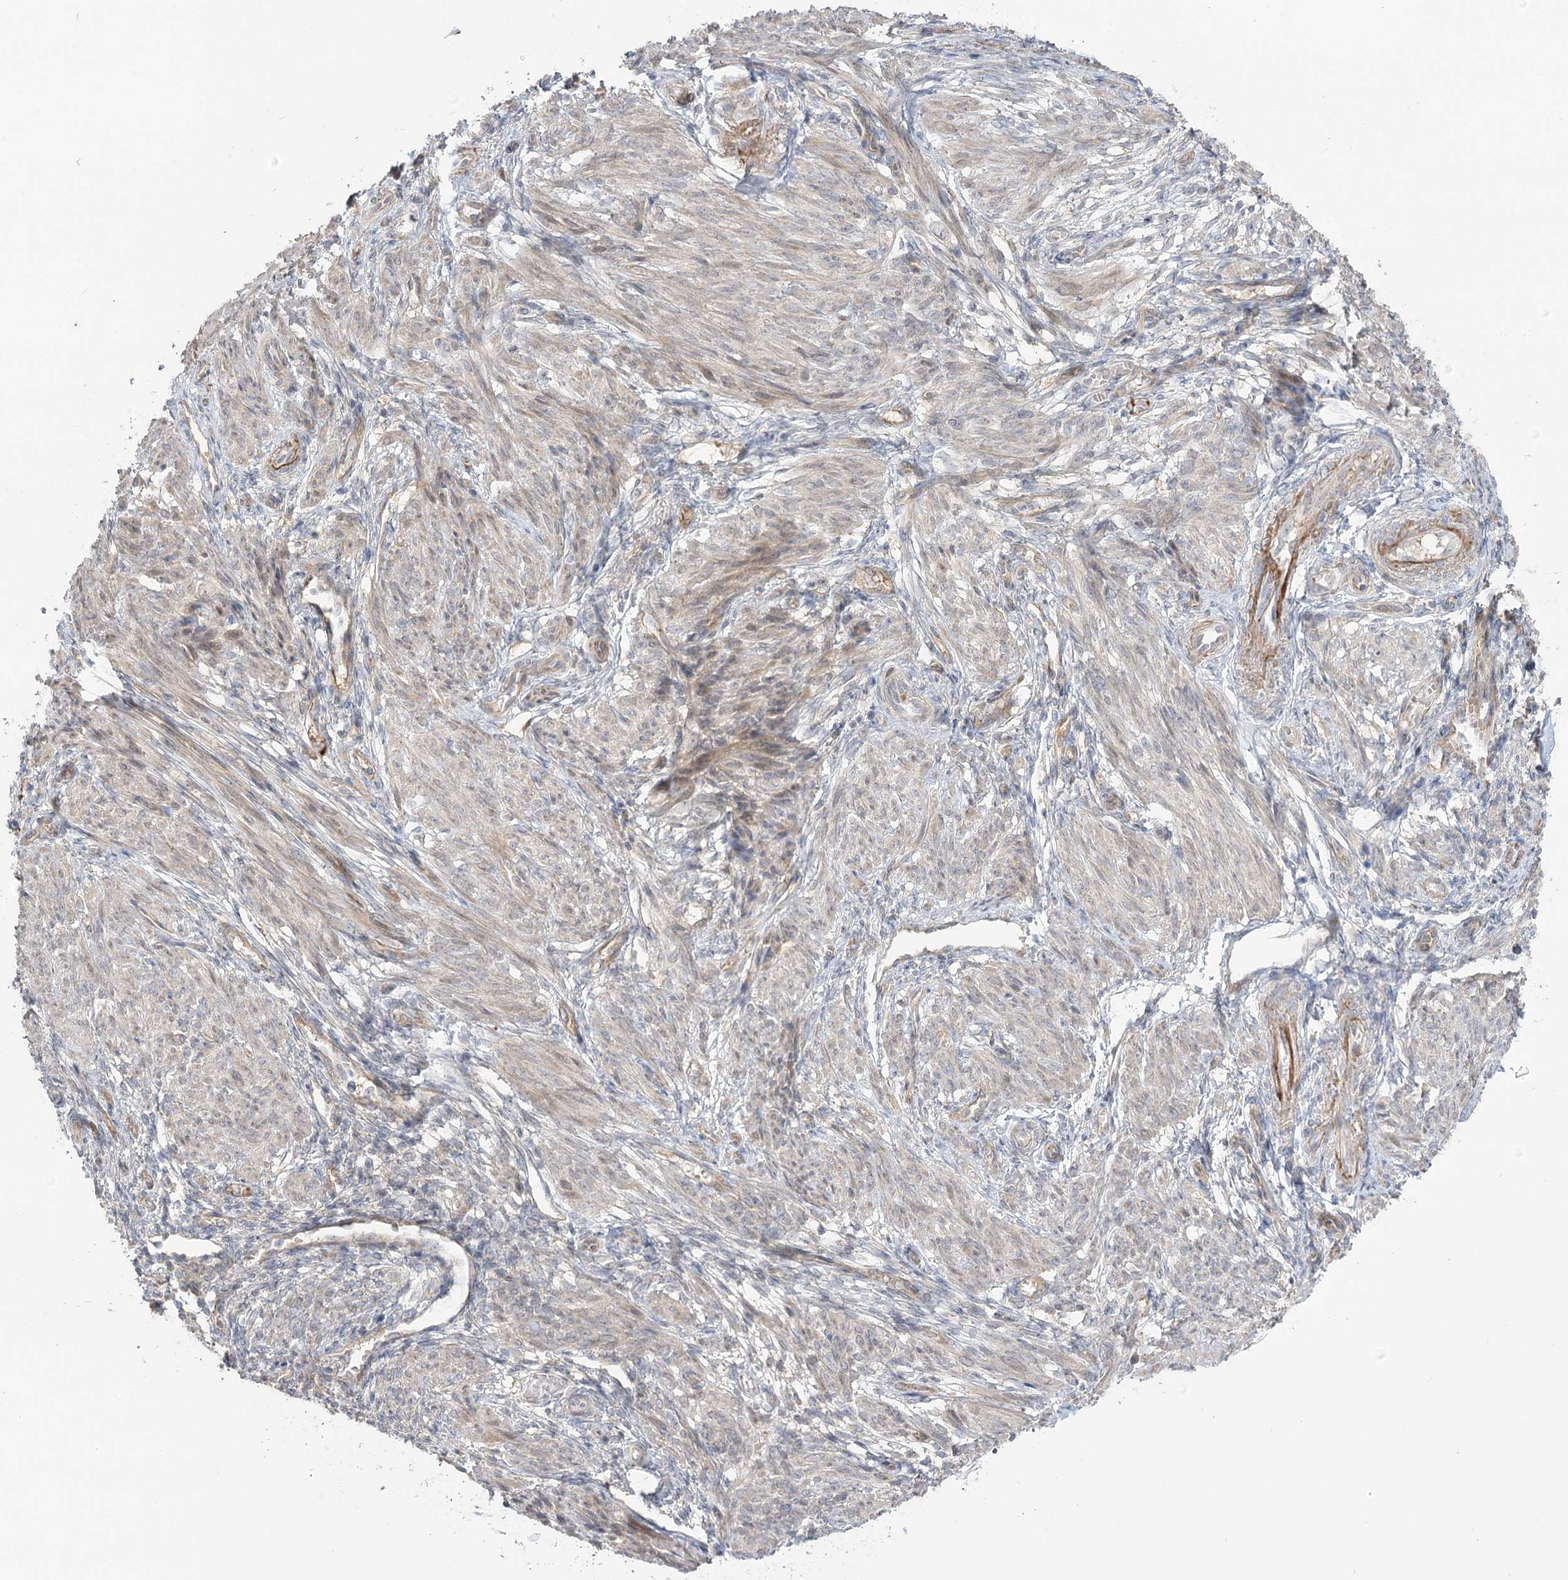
{"staining": {"intensity": "weak", "quantity": "25%-75%", "location": "cytoplasmic/membranous"}, "tissue": "smooth muscle", "cell_type": "Smooth muscle cells", "image_type": "normal", "snomed": [{"axis": "morphology", "description": "Normal tissue, NOS"}, {"axis": "topography", "description": "Smooth muscle"}], "caption": "A histopathology image of human smooth muscle stained for a protein displays weak cytoplasmic/membranous brown staining in smooth muscle cells. (DAB (3,3'-diaminobenzidine) IHC with brightfield microscopy, high magnification).", "gene": "GUCY2C", "patient": {"sex": "female", "age": 39}}